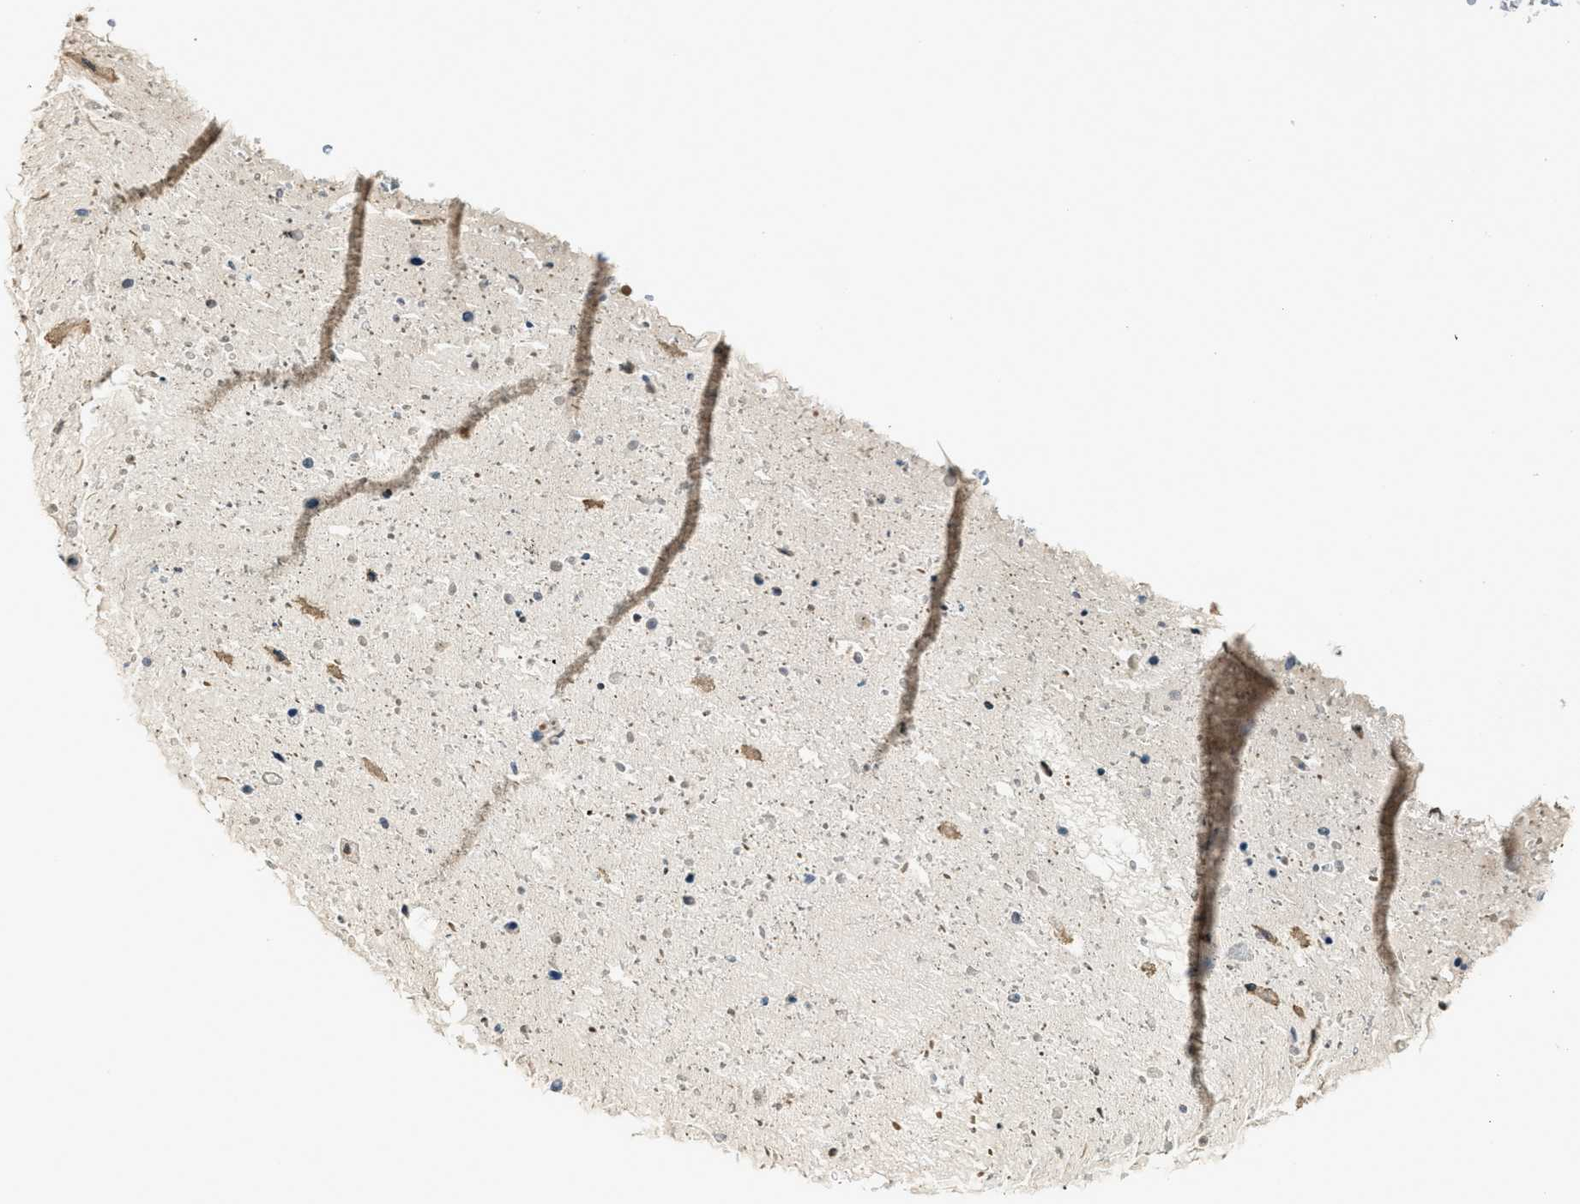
{"staining": {"intensity": "strong", "quantity": ">75%", "location": "cytoplasmic/membranous"}, "tissue": "bronchus", "cell_type": "Respiratory epithelial cells", "image_type": "normal", "snomed": [{"axis": "morphology", "description": "Normal tissue, NOS"}, {"axis": "morphology", "description": "Adenocarcinoma, NOS"}, {"axis": "morphology", "description": "Adenocarcinoma, metastatic, NOS"}, {"axis": "topography", "description": "Lymph node"}, {"axis": "topography", "description": "Bronchus"}, {"axis": "topography", "description": "Lung"}], "caption": "Immunohistochemistry histopathology image of unremarkable bronchus stained for a protein (brown), which displays high levels of strong cytoplasmic/membranous expression in approximately >75% of respiratory epithelial cells.", "gene": "CGN", "patient": {"sex": "female", "age": 54}}